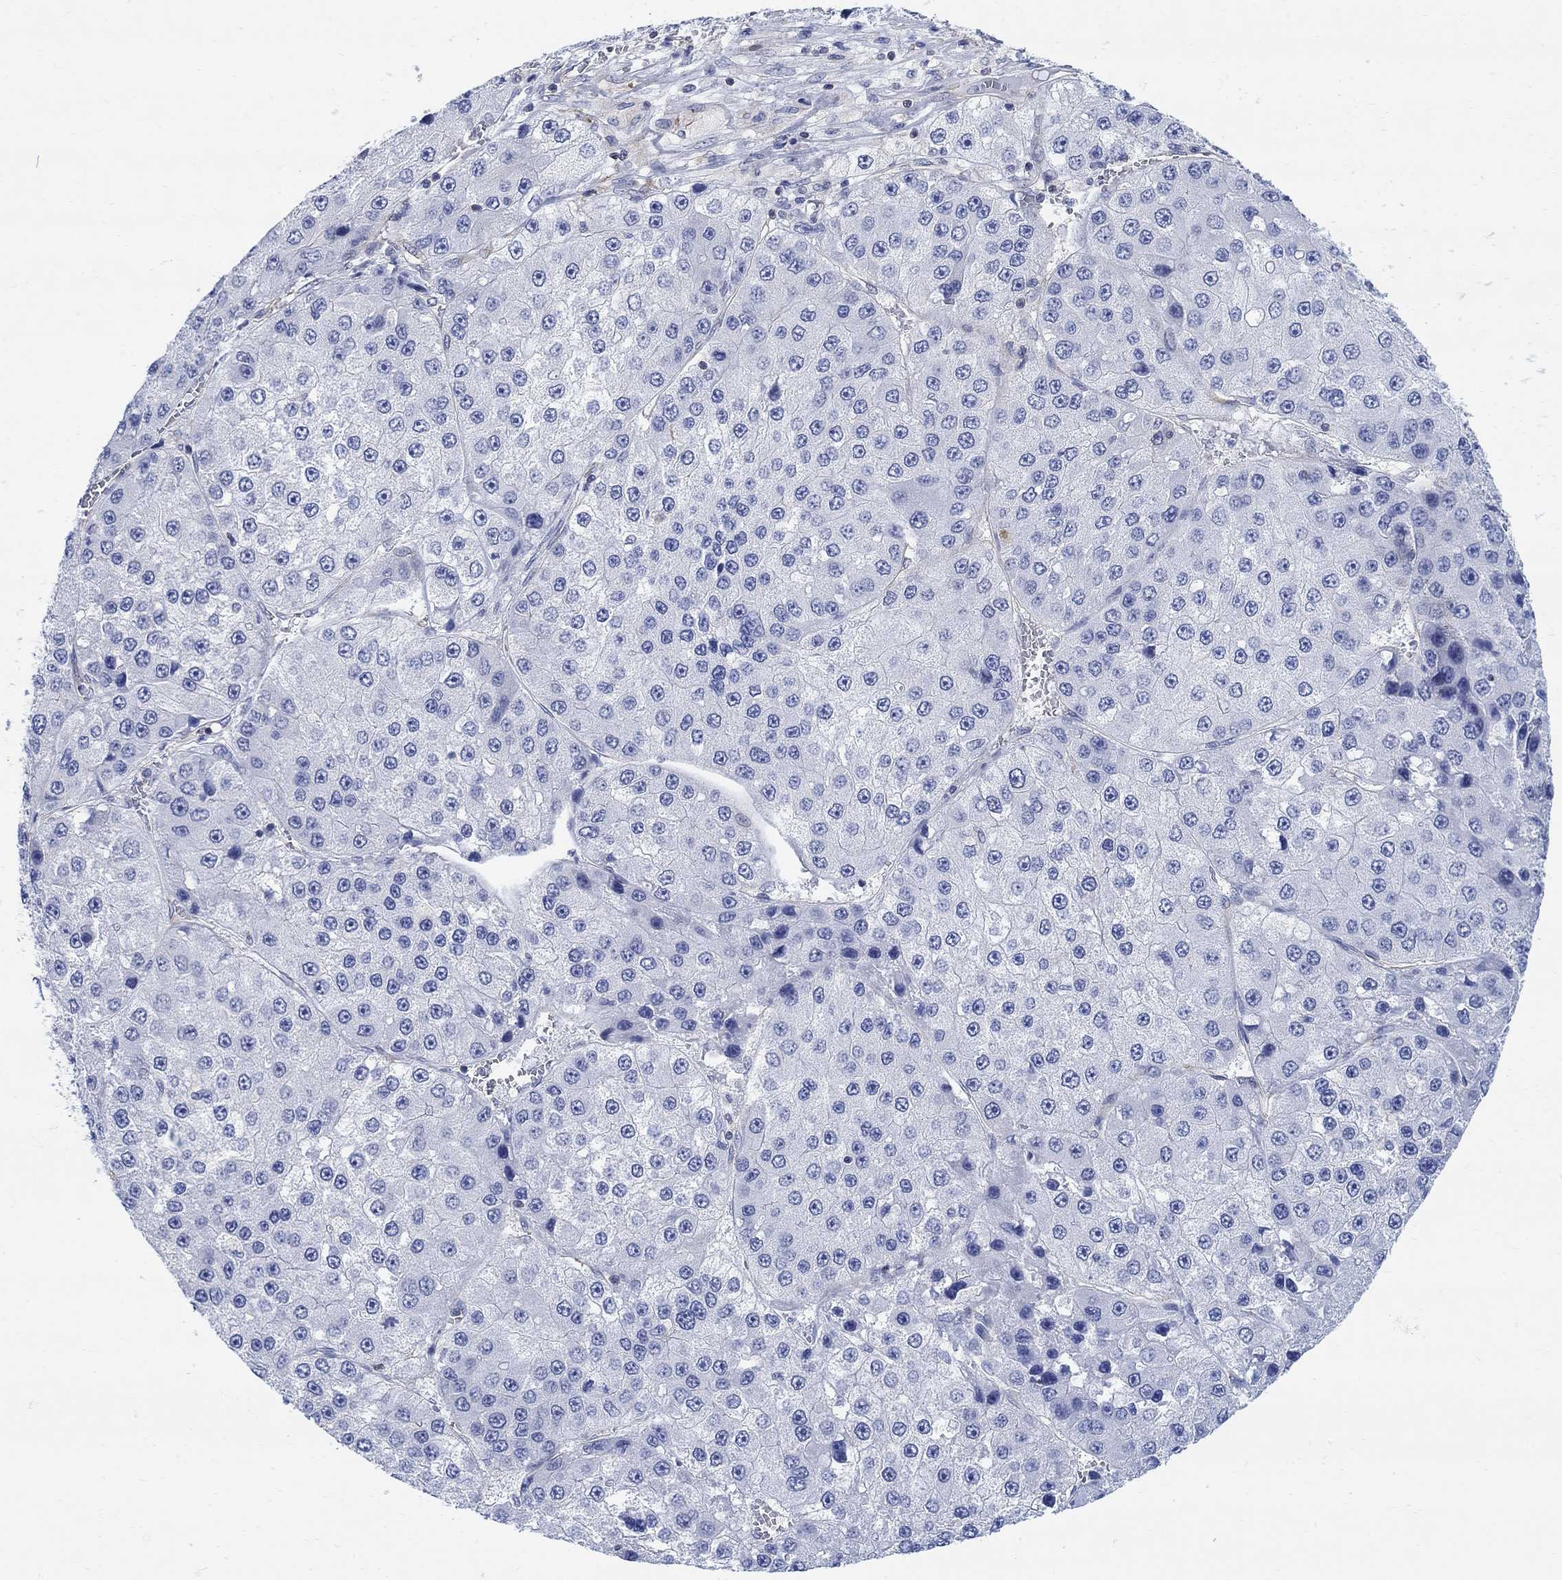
{"staining": {"intensity": "negative", "quantity": "none", "location": "none"}, "tissue": "liver cancer", "cell_type": "Tumor cells", "image_type": "cancer", "snomed": [{"axis": "morphology", "description": "Carcinoma, Hepatocellular, NOS"}, {"axis": "topography", "description": "Liver"}], "caption": "DAB immunohistochemical staining of human hepatocellular carcinoma (liver) displays no significant positivity in tumor cells.", "gene": "PHF21B", "patient": {"sex": "female", "age": 73}}